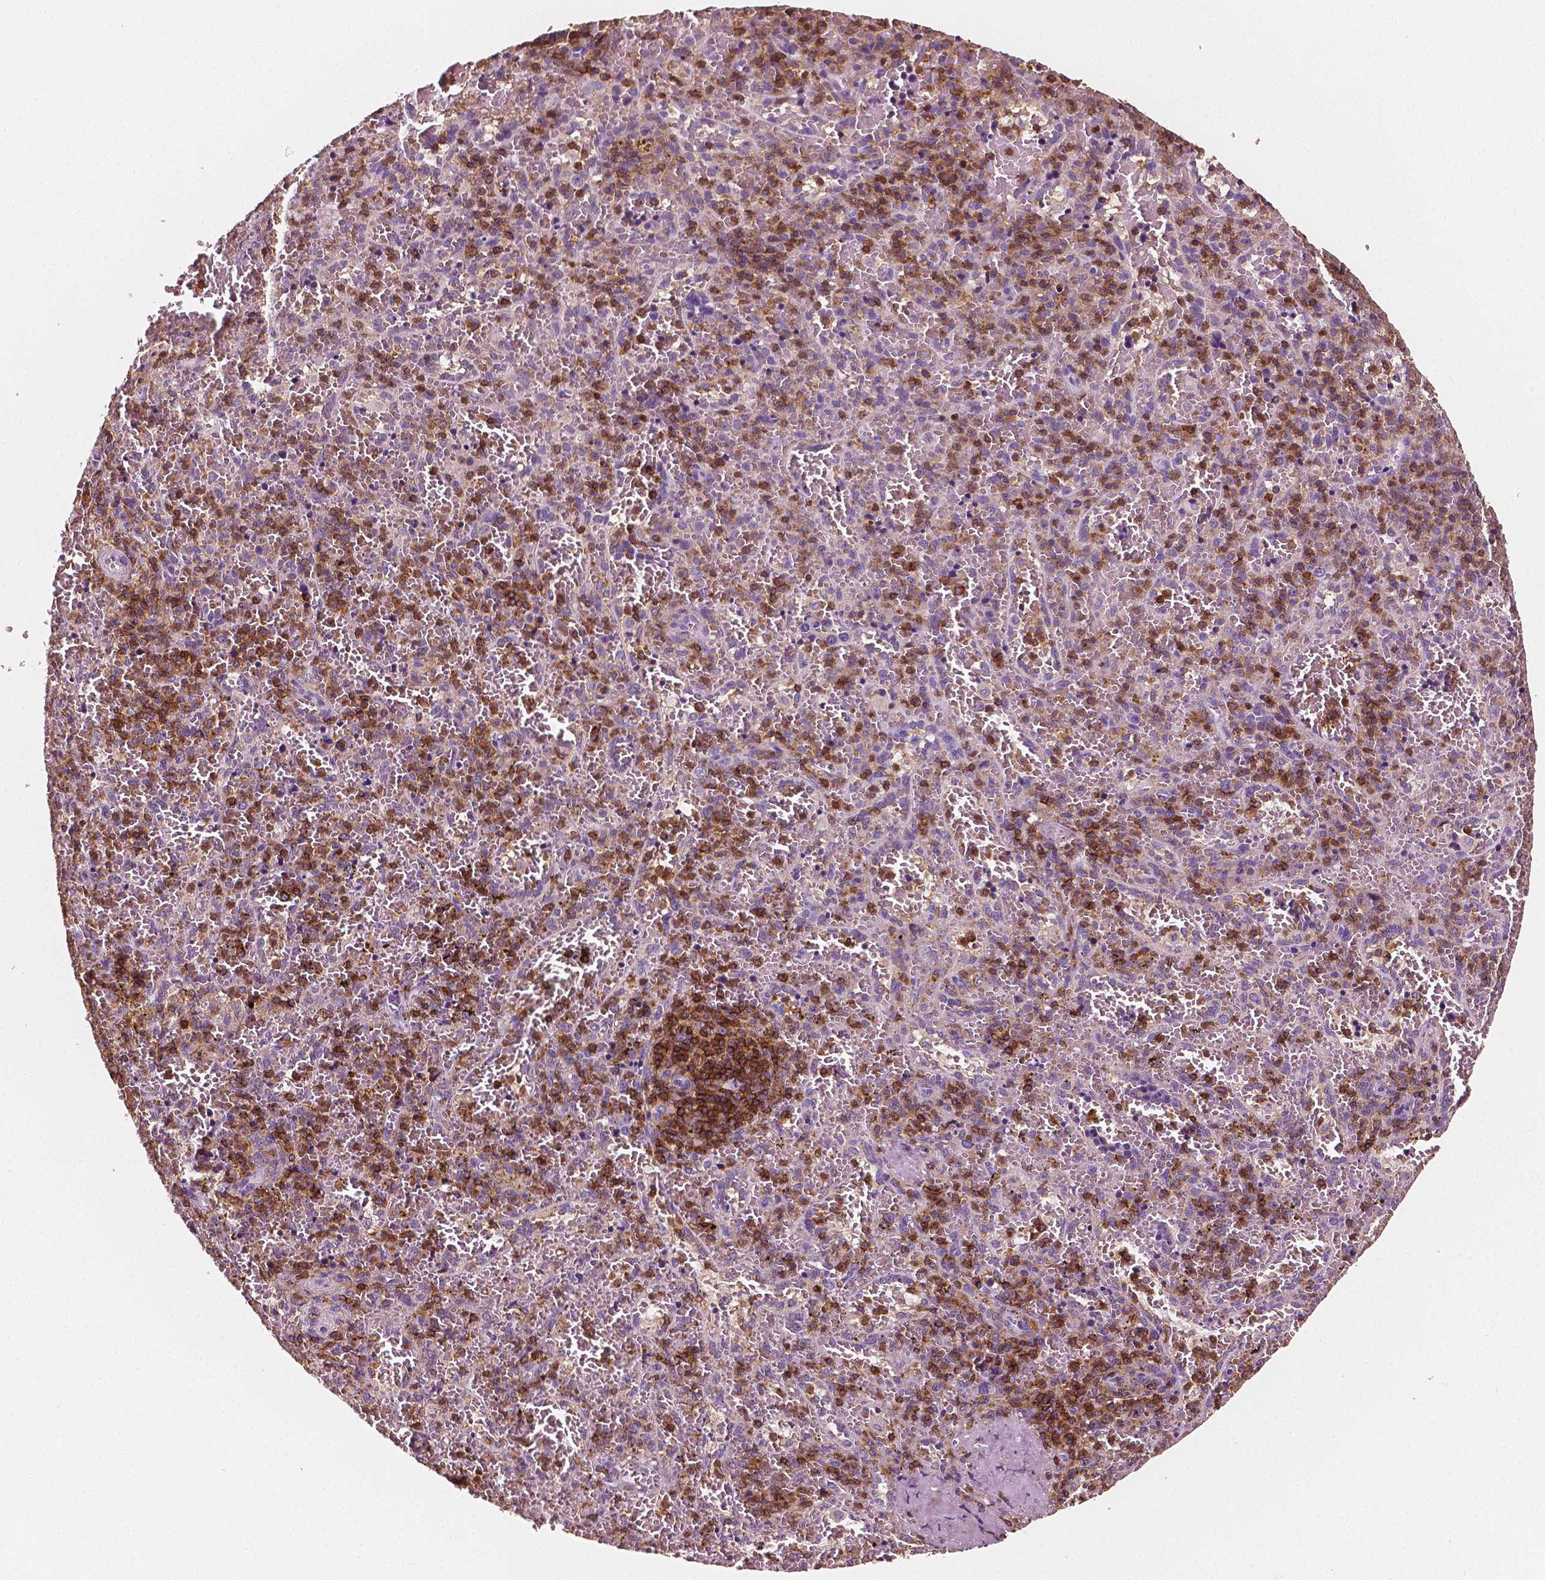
{"staining": {"intensity": "strong", "quantity": "25%-75%", "location": "cytoplasmic/membranous"}, "tissue": "spleen", "cell_type": "Cells in red pulp", "image_type": "normal", "snomed": [{"axis": "morphology", "description": "Normal tissue, NOS"}, {"axis": "topography", "description": "Spleen"}], "caption": "Spleen stained with IHC exhibits strong cytoplasmic/membranous staining in approximately 25%-75% of cells in red pulp.", "gene": "PTPRC", "patient": {"sex": "female", "age": 50}}